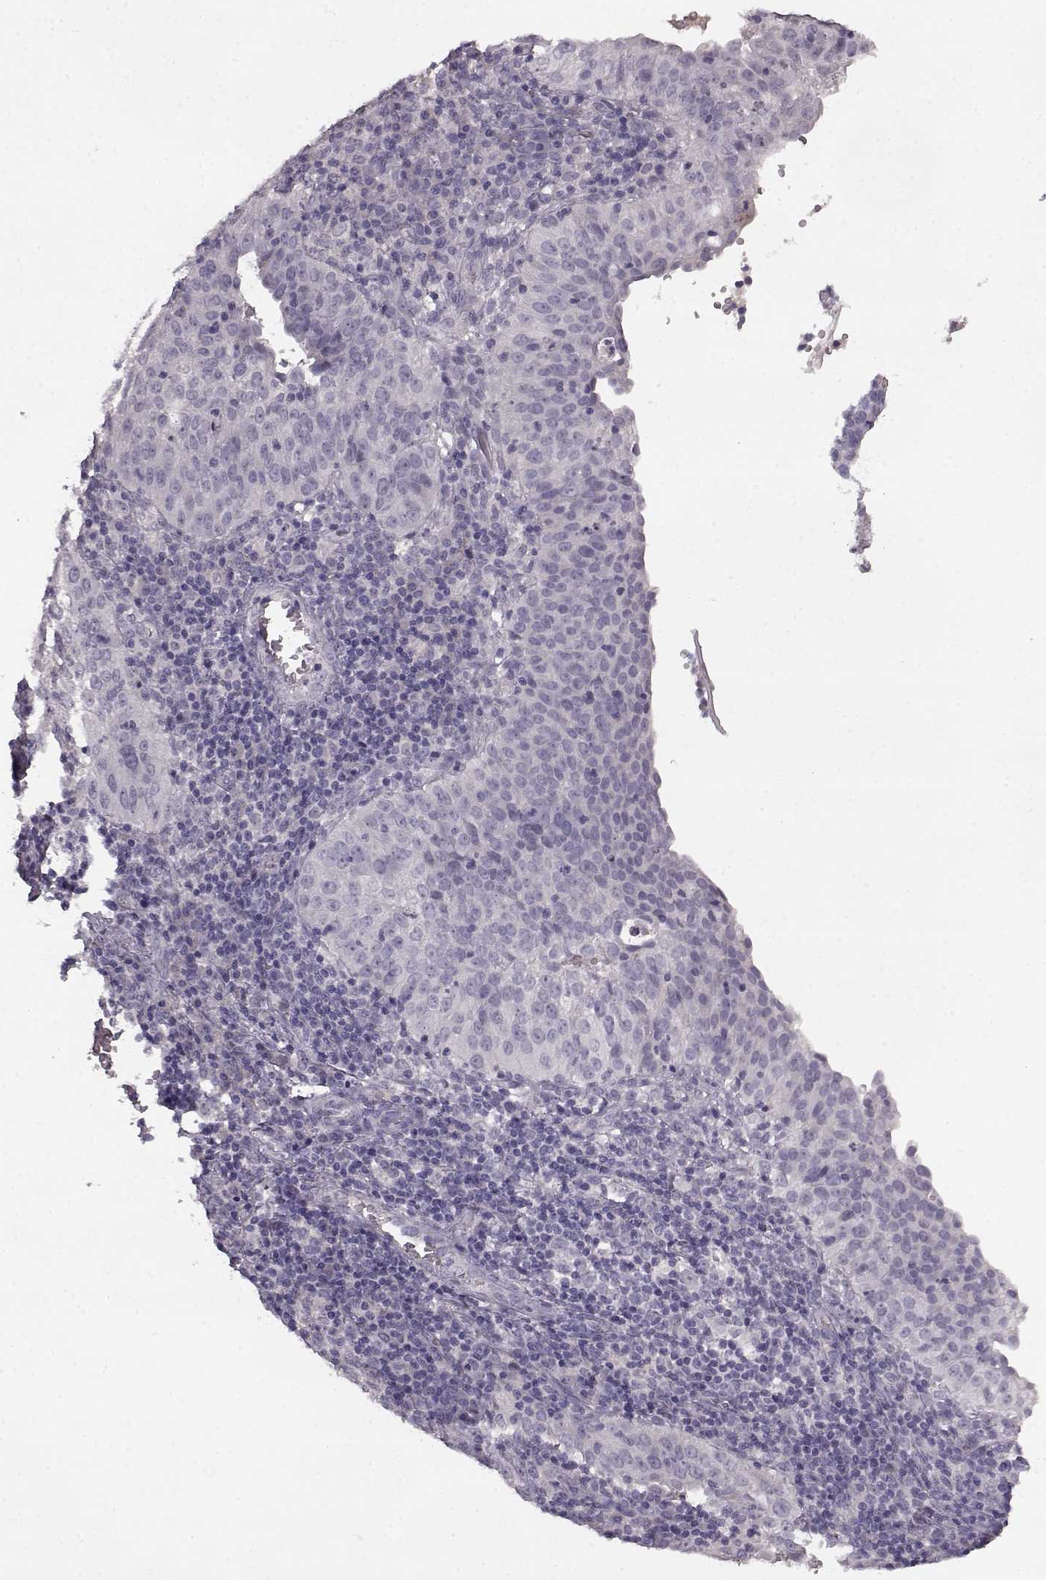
{"staining": {"intensity": "negative", "quantity": "none", "location": "none"}, "tissue": "cervical cancer", "cell_type": "Tumor cells", "image_type": "cancer", "snomed": [{"axis": "morphology", "description": "Squamous cell carcinoma, NOS"}, {"axis": "topography", "description": "Cervix"}], "caption": "Protein analysis of cervical cancer (squamous cell carcinoma) reveals no significant positivity in tumor cells. Brightfield microscopy of immunohistochemistry (IHC) stained with DAB (3,3'-diaminobenzidine) (brown) and hematoxylin (blue), captured at high magnification.", "gene": "SPAG17", "patient": {"sex": "female", "age": 39}}